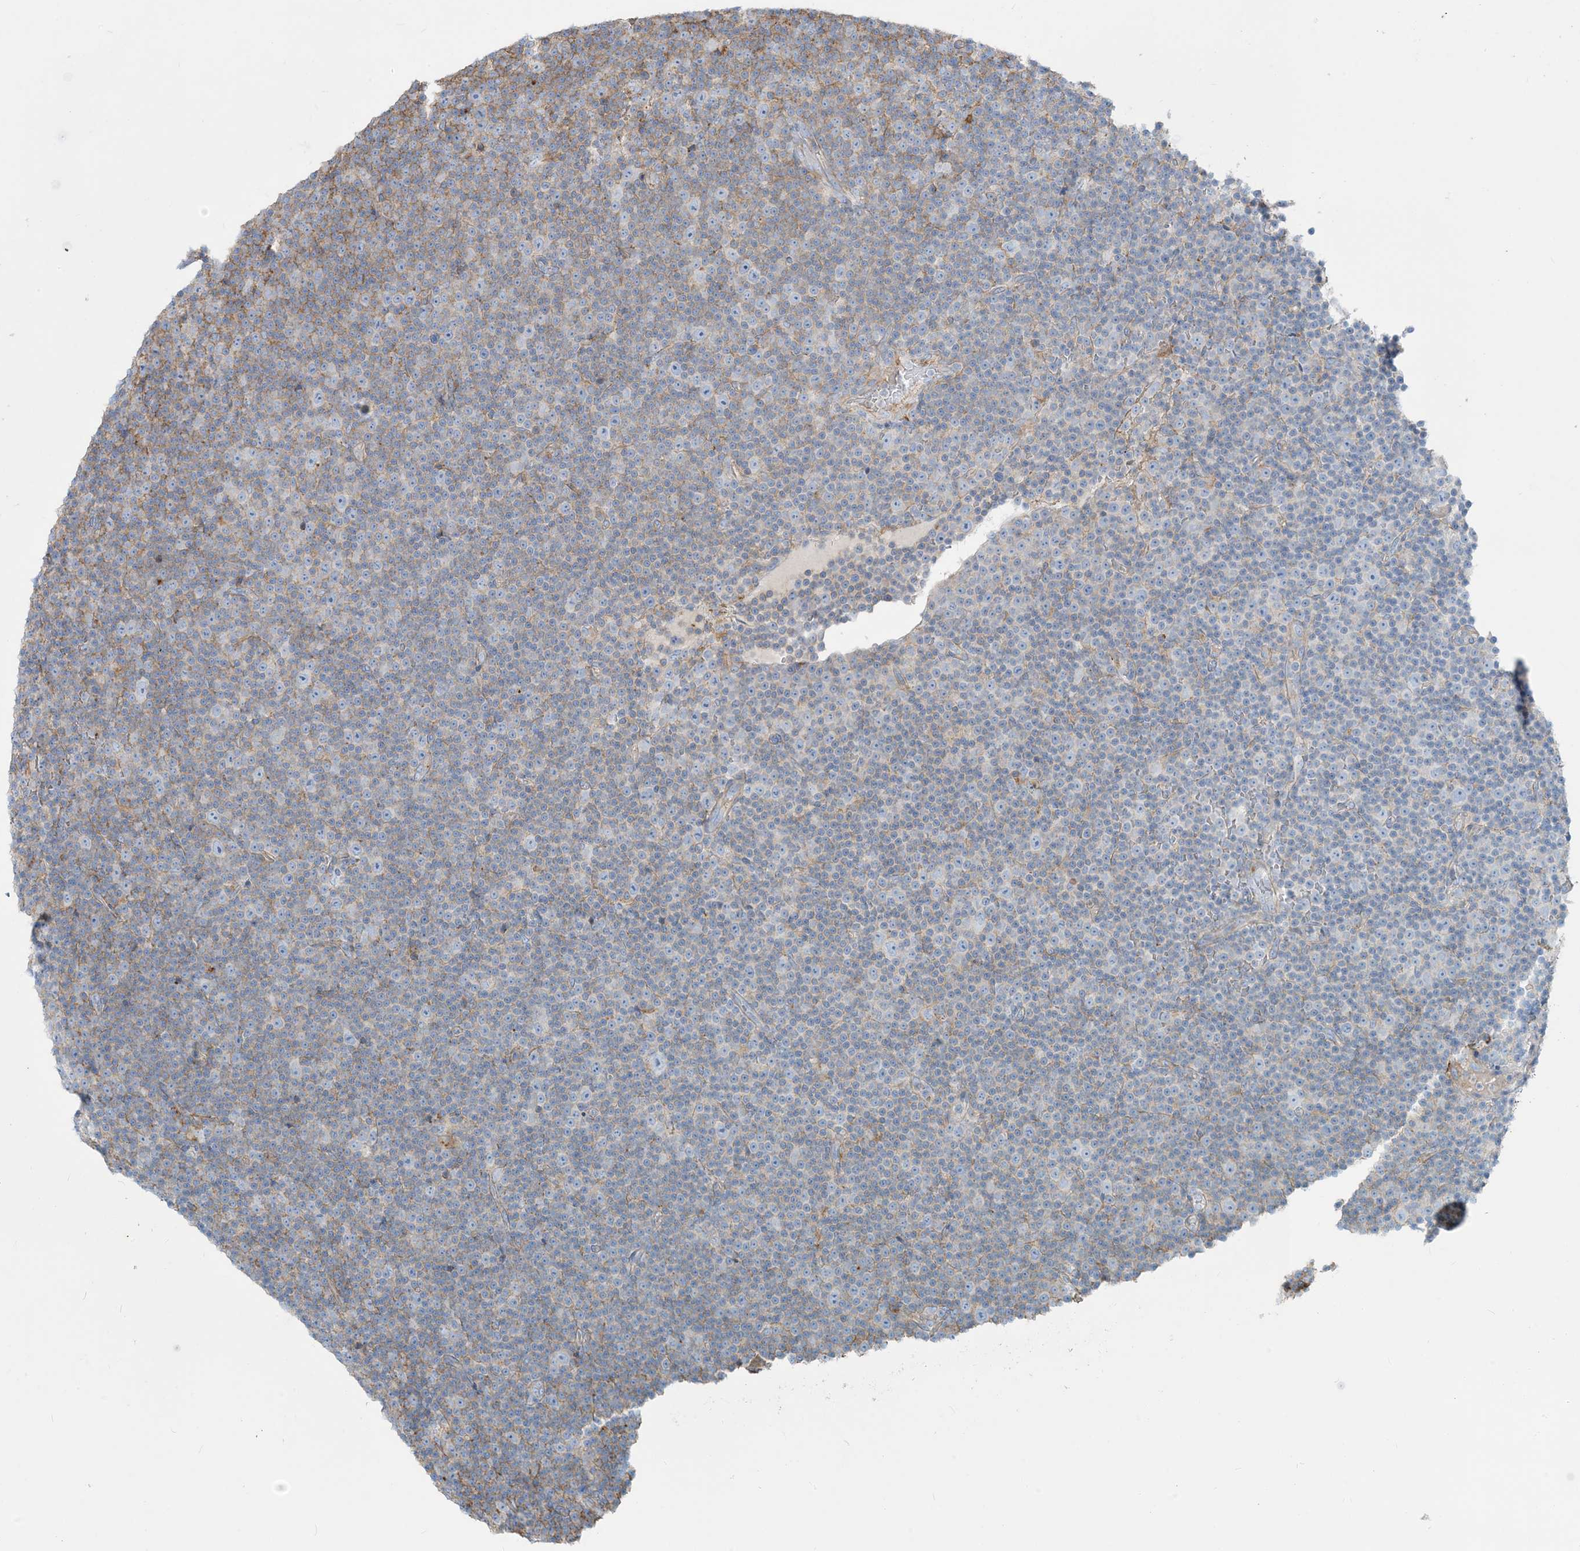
{"staining": {"intensity": "negative", "quantity": "none", "location": "none"}, "tissue": "lymphoma", "cell_type": "Tumor cells", "image_type": "cancer", "snomed": [{"axis": "morphology", "description": "Malignant lymphoma, non-Hodgkin's type, Low grade"}, {"axis": "topography", "description": "Lymph node"}], "caption": "Protein analysis of low-grade malignant lymphoma, non-Hodgkin's type shows no significant staining in tumor cells. (DAB immunohistochemistry with hematoxylin counter stain).", "gene": "GTF3C2", "patient": {"sex": "female", "age": 67}}